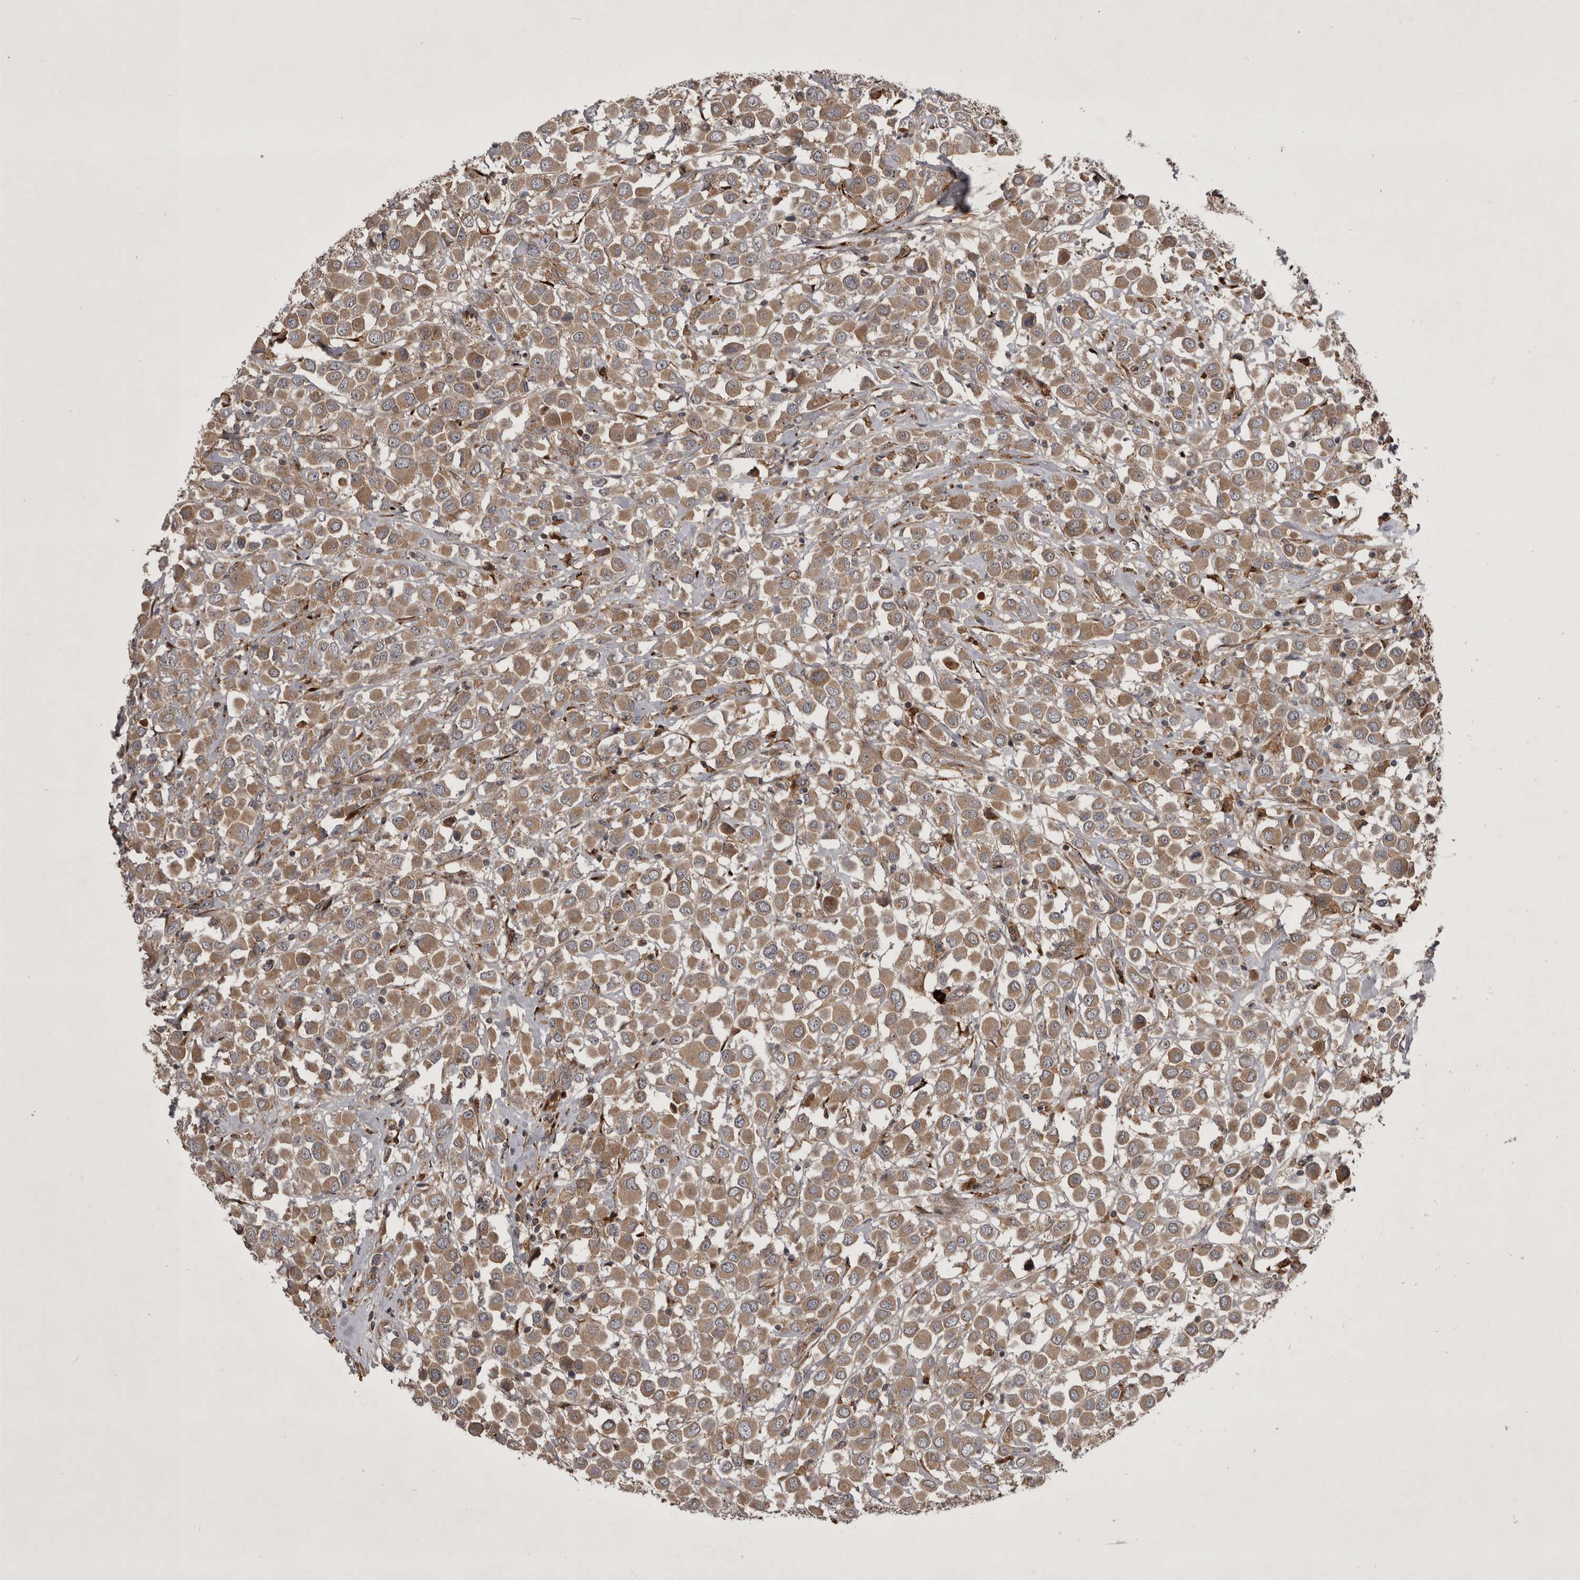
{"staining": {"intensity": "weak", "quantity": ">75%", "location": "cytoplasmic/membranous"}, "tissue": "breast cancer", "cell_type": "Tumor cells", "image_type": "cancer", "snomed": [{"axis": "morphology", "description": "Duct carcinoma"}, {"axis": "topography", "description": "Breast"}], "caption": "Infiltrating ductal carcinoma (breast) was stained to show a protein in brown. There is low levels of weak cytoplasmic/membranous expression in approximately >75% of tumor cells. The protein is stained brown, and the nuclei are stained in blue (DAB (3,3'-diaminobenzidine) IHC with brightfield microscopy, high magnification).", "gene": "RAB3GAP2", "patient": {"sex": "female", "age": 61}}